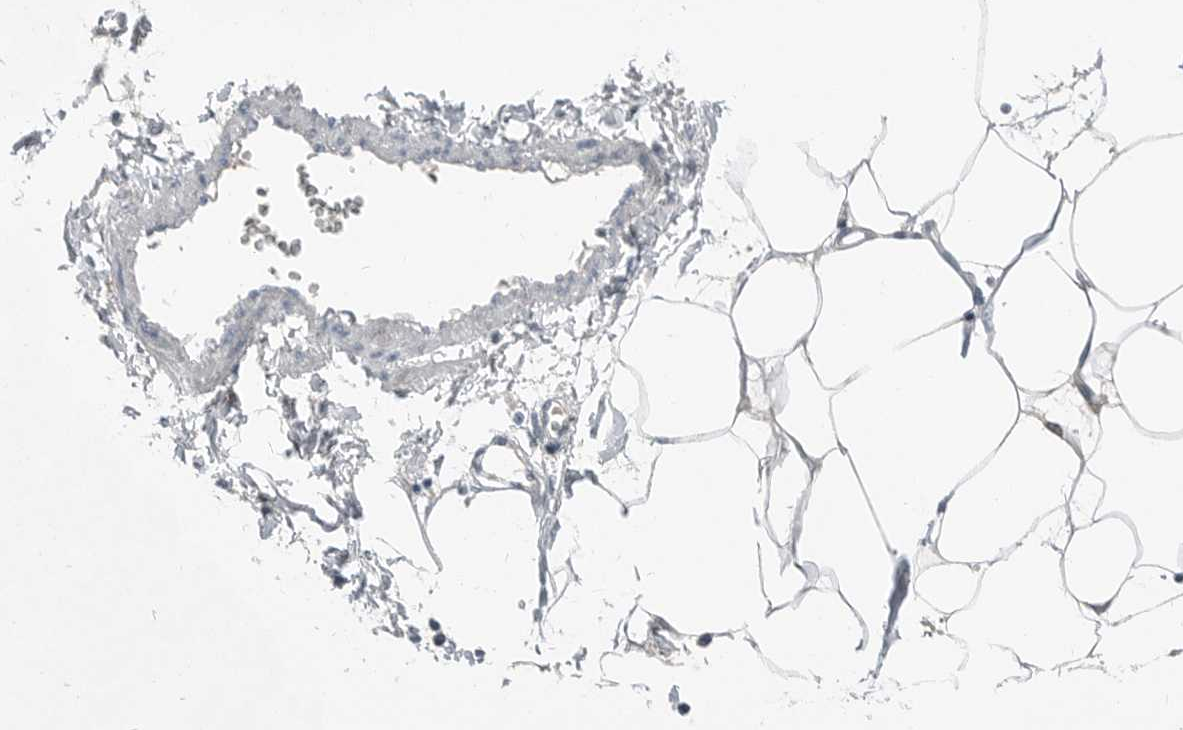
{"staining": {"intensity": "negative", "quantity": "none", "location": "none"}, "tissue": "adipose tissue", "cell_type": "Adipocytes", "image_type": "normal", "snomed": [{"axis": "morphology", "description": "Normal tissue, NOS"}, {"axis": "morphology", "description": "Adenocarcinoma, NOS"}, {"axis": "topography", "description": "Colon"}, {"axis": "topography", "description": "Peripheral nerve tissue"}], "caption": "Adipose tissue stained for a protein using immunohistochemistry (IHC) exhibits no staining adipocytes.", "gene": "SERPINB7", "patient": {"sex": "male", "age": 14}}